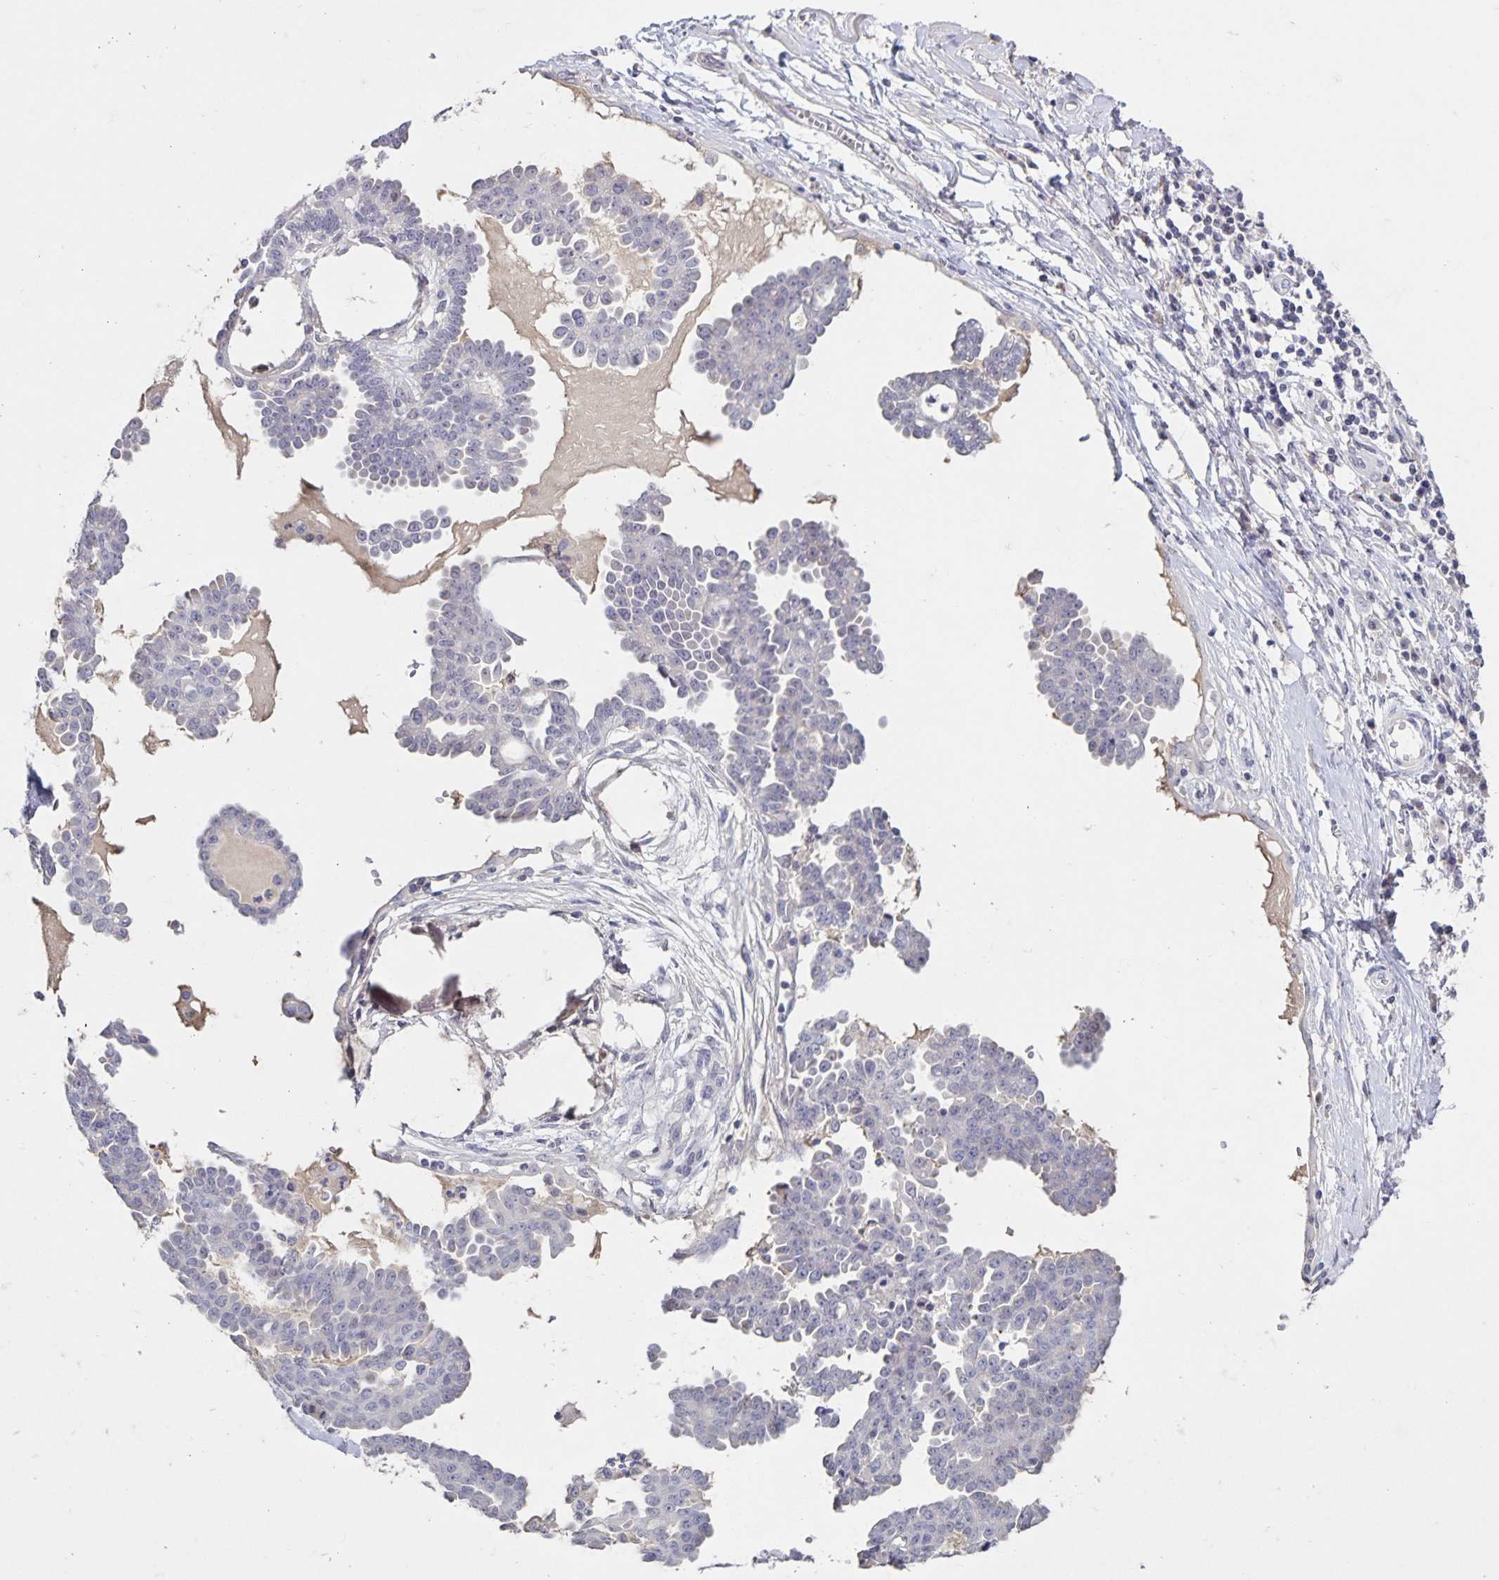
{"staining": {"intensity": "negative", "quantity": "none", "location": "none"}, "tissue": "ovarian cancer", "cell_type": "Tumor cells", "image_type": "cancer", "snomed": [{"axis": "morphology", "description": "Cystadenocarcinoma, serous, NOS"}, {"axis": "topography", "description": "Ovary"}], "caption": "Human serous cystadenocarcinoma (ovarian) stained for a protein using IHC displays no staining in tumor cells.", "gene": "INSL5", "patient": {"sex": "female", "age": 71}}